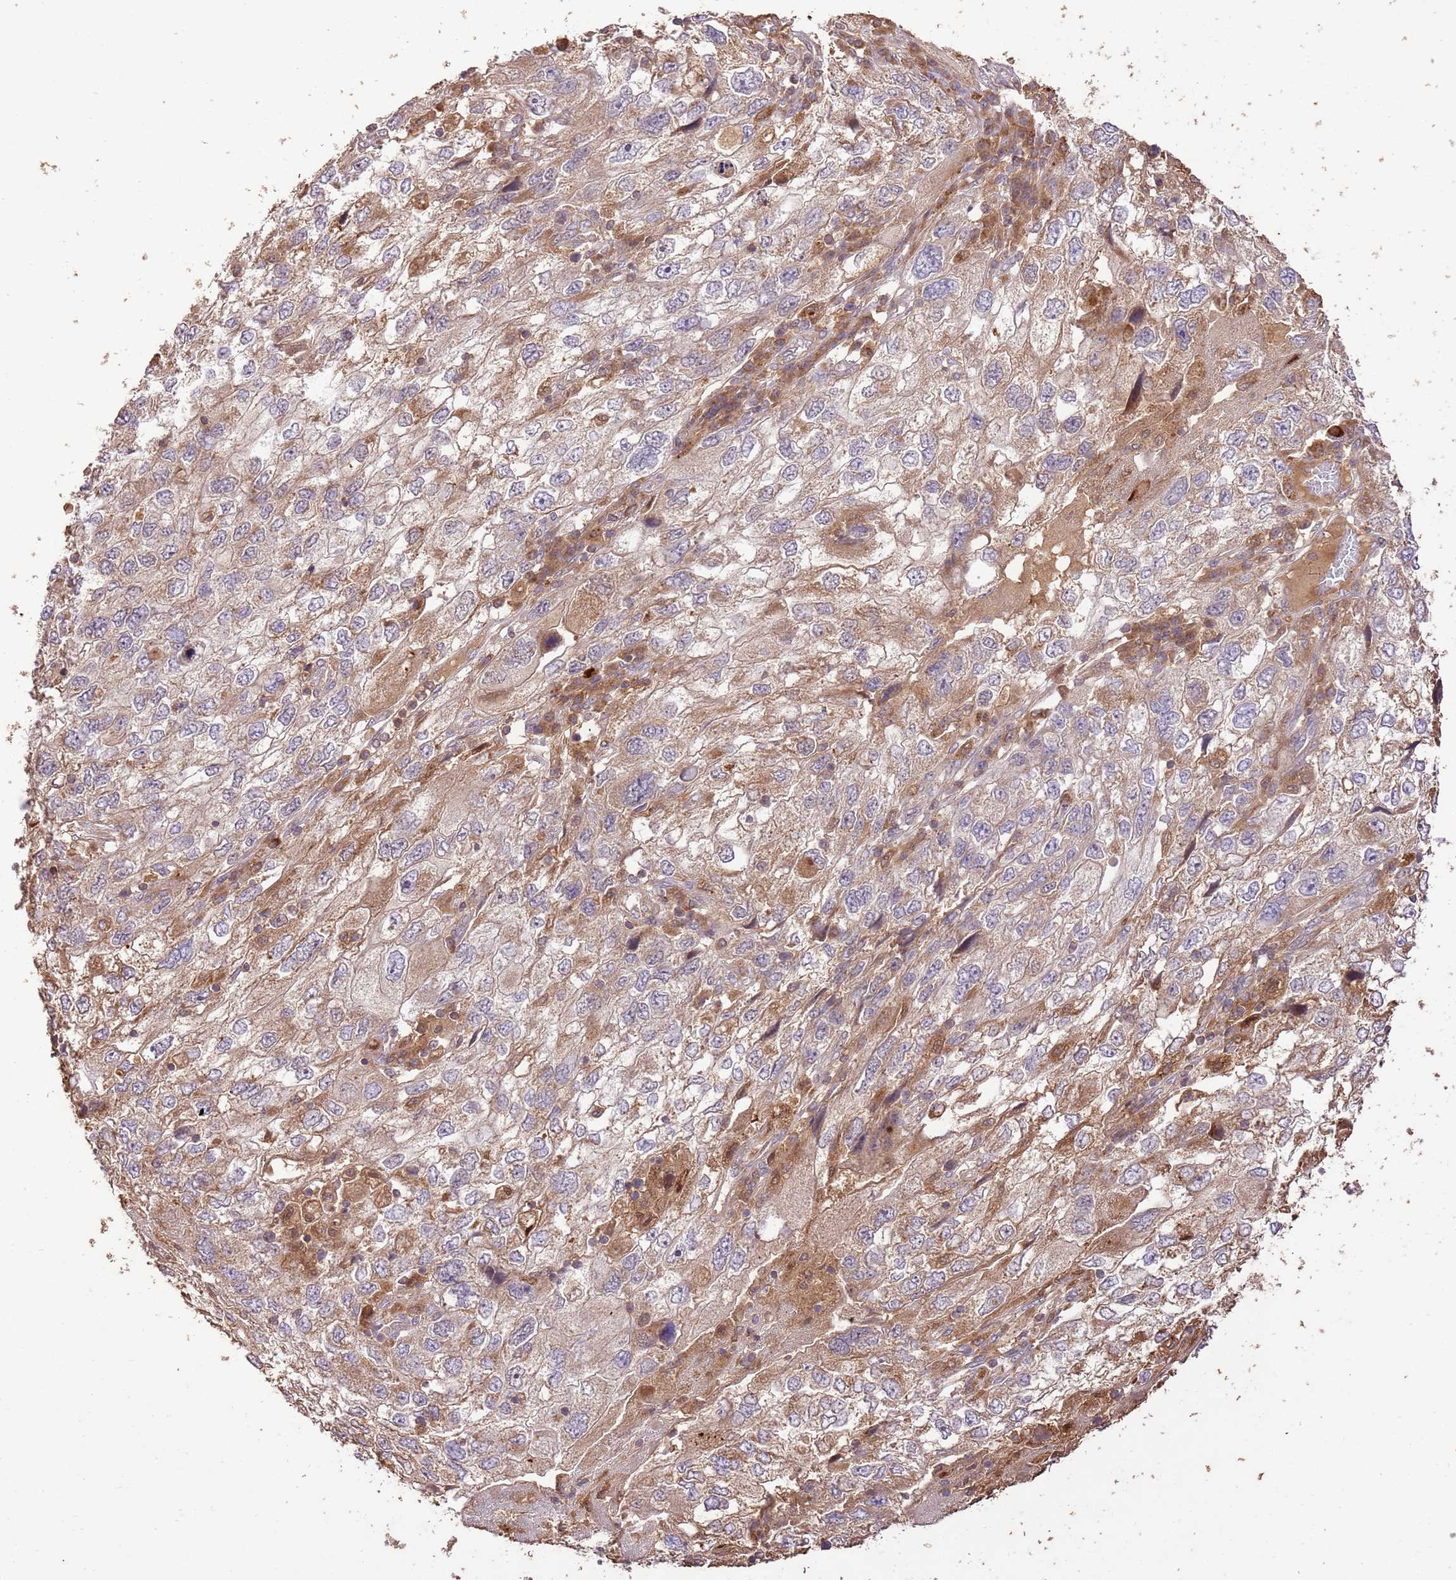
{"staining": {"intensity": "moderate", "quantity": "25%-75%", "location": "cytoplasmic/membranous"}, "tissue": "endometrial cancer", "cell_type": "Tumor cells", "image_type": "cancer", "snomed": [{"axis": "morphology", "description": "Adenocarcinoma, NOS"}, {"axis": "topography", "description": "Endometrium"}], "caption": "IHC (DAB (3,3'-diaminobenzidine)) staining of endometrial cancer displays moderate cytoplasmic/membranous protein staining in about 25%-75% of tumor cells. (DAB = brown stain, brightfield microscopy at high magnification).", "gene": "LRRC28", "patient": {"sex": "female", "age": 49}}